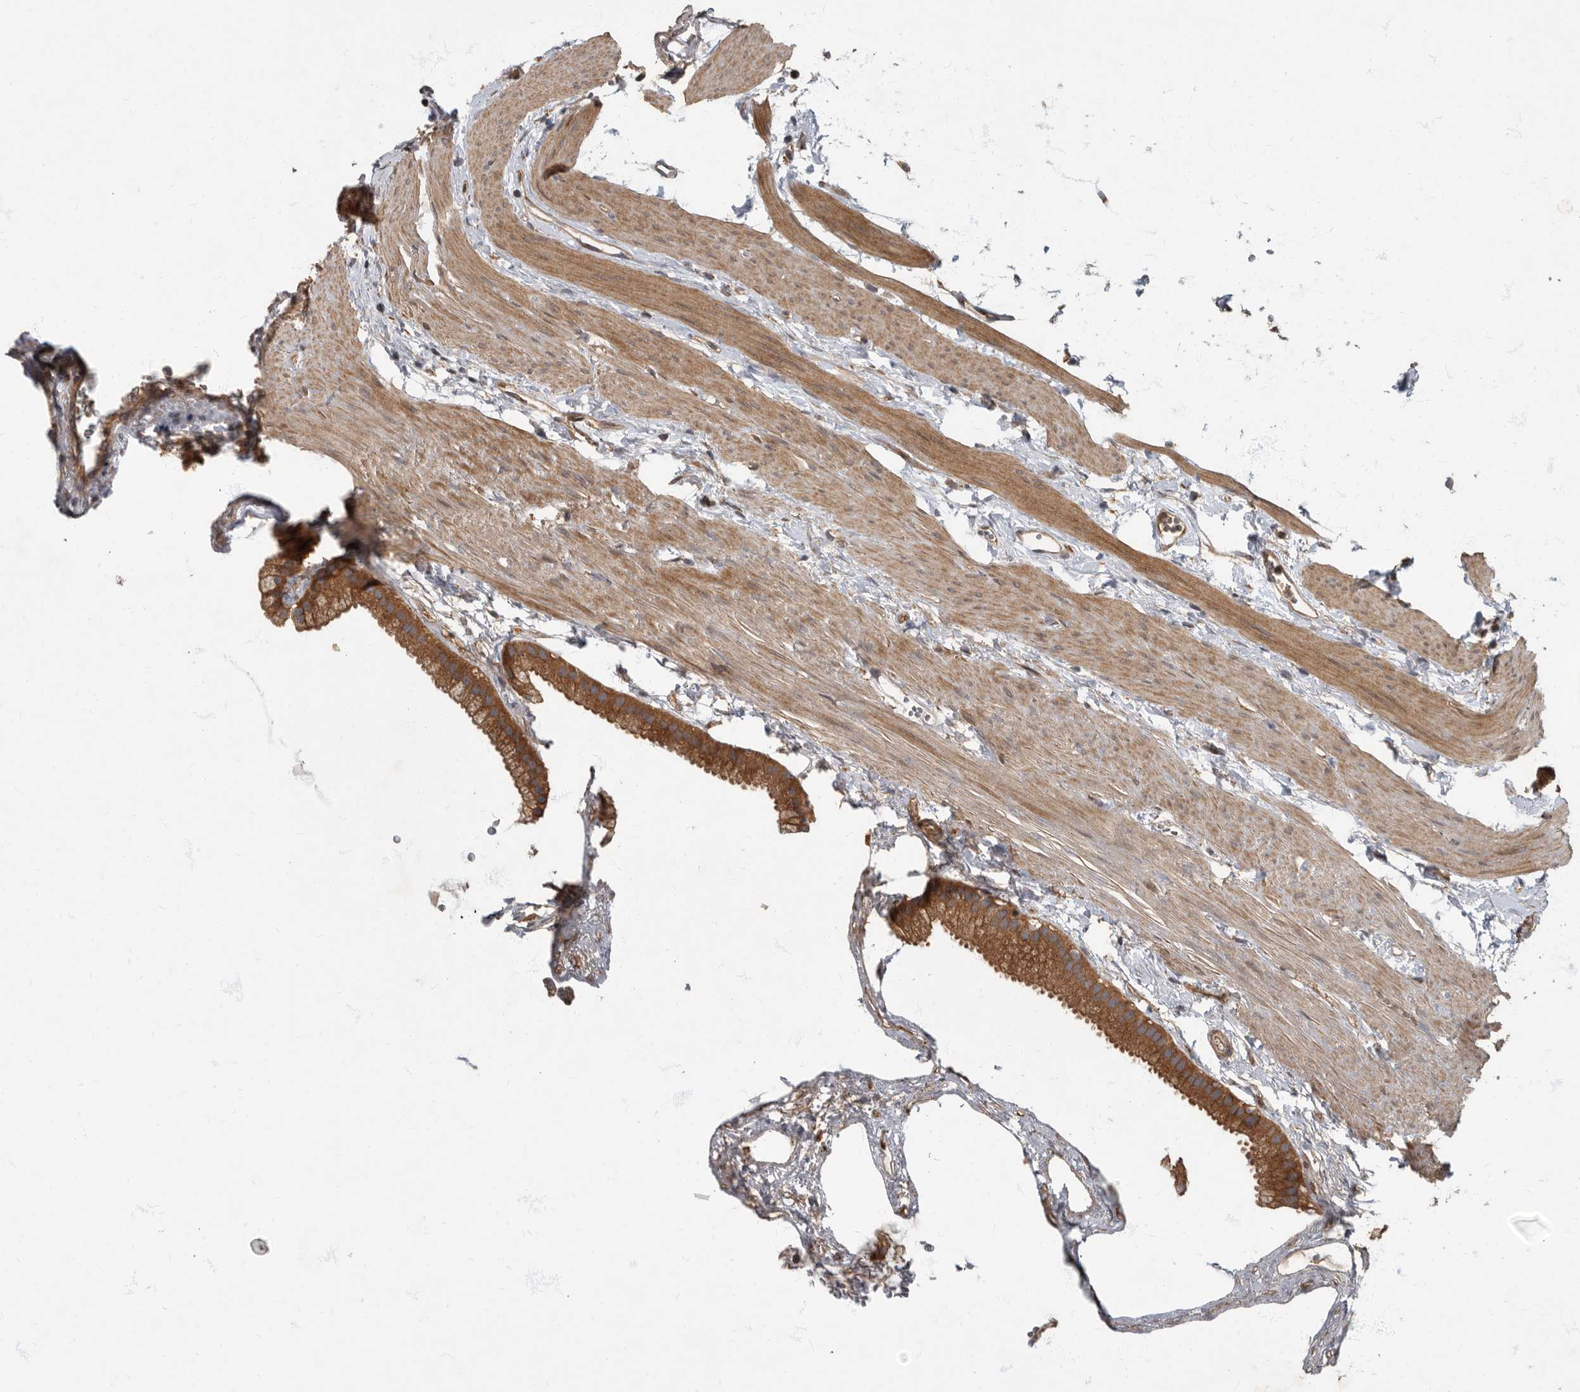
{"staining": {"intensity": "strong", "quantity": ">75%", "location": "cytoplasmic/membranous"}, "tissue": "gallbladder", "cell_type": "Glandular cells", "image_type": "normal", "snomed": [{"axis": "morphology", "description": "Normal tissue, NOS"}, {"axis": "topography", "description": "Gallbladder"}], "caption": "A micrograph of human gallbladder stained for a protein reveals strong cytoplasmic/membranous brown staining in glandular cells. (DAB (3,3'-diaminobenzidine) = brown stain, brightfield microscopy at high magnification).", "gene": "IQCK", "patient": {"sex": "female", "age": 64}}